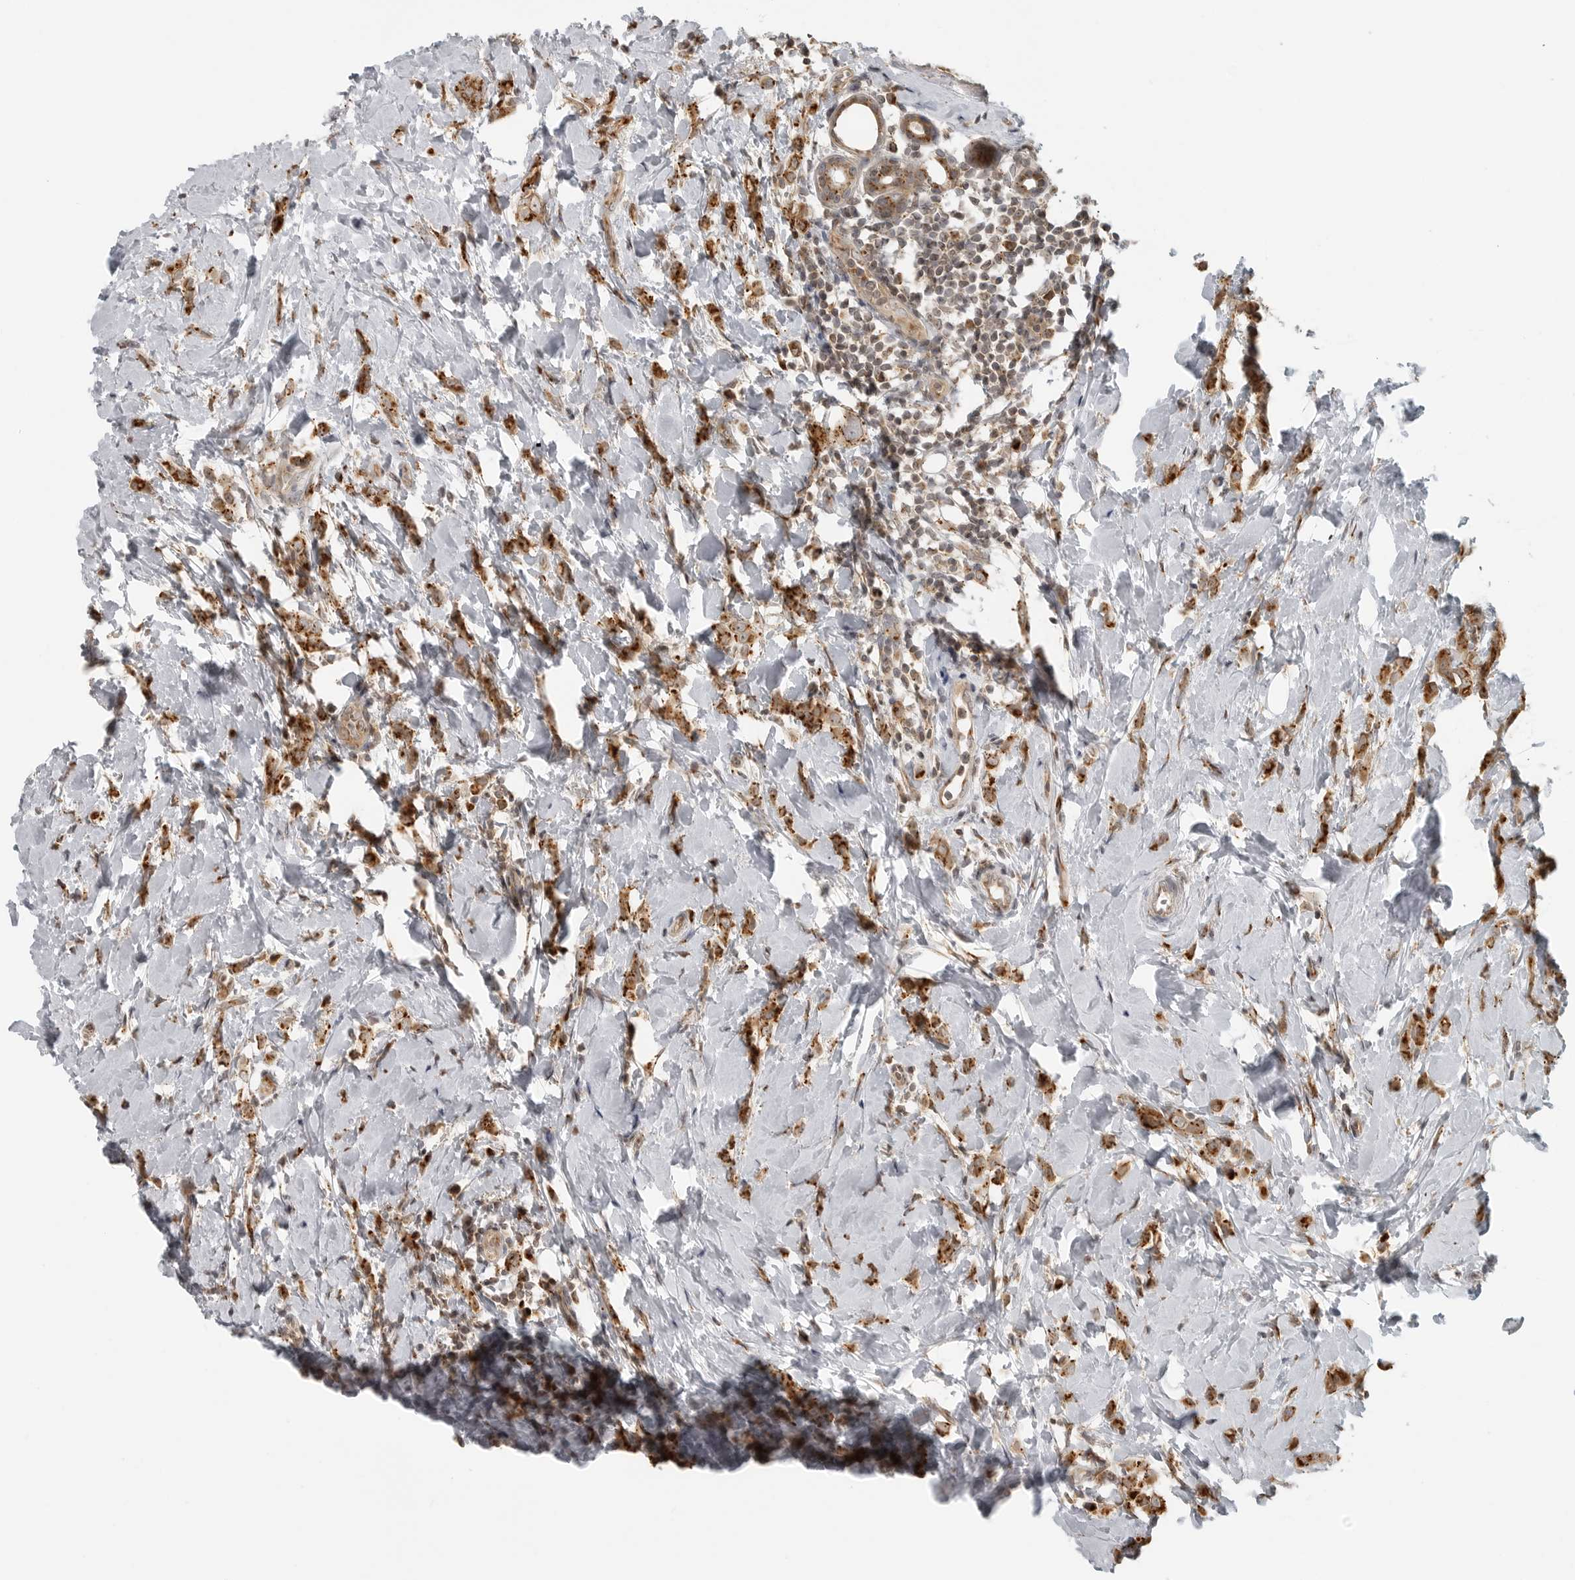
{"staining": {"intensity": "strong", "quantity": ">75%", "location": "cytoplasmic/membranous"}, "tissue": "breast cancer", "cell_type": "Tumor cells", "image_type": "cancer", "snomed": [{"axis": "morphology", "description": "Lobular carcinoma"}, {"axis": "topography", "description": "Breast"}], "caption": "Immunohistochemistry (IHC) (DAB) staining of breast cancer reveals strong cytoplasmic/membranous protein positivity in about >75% of tumor cells.", "gene": "COPA", "patient": {"sex": "female", "age": 47}}